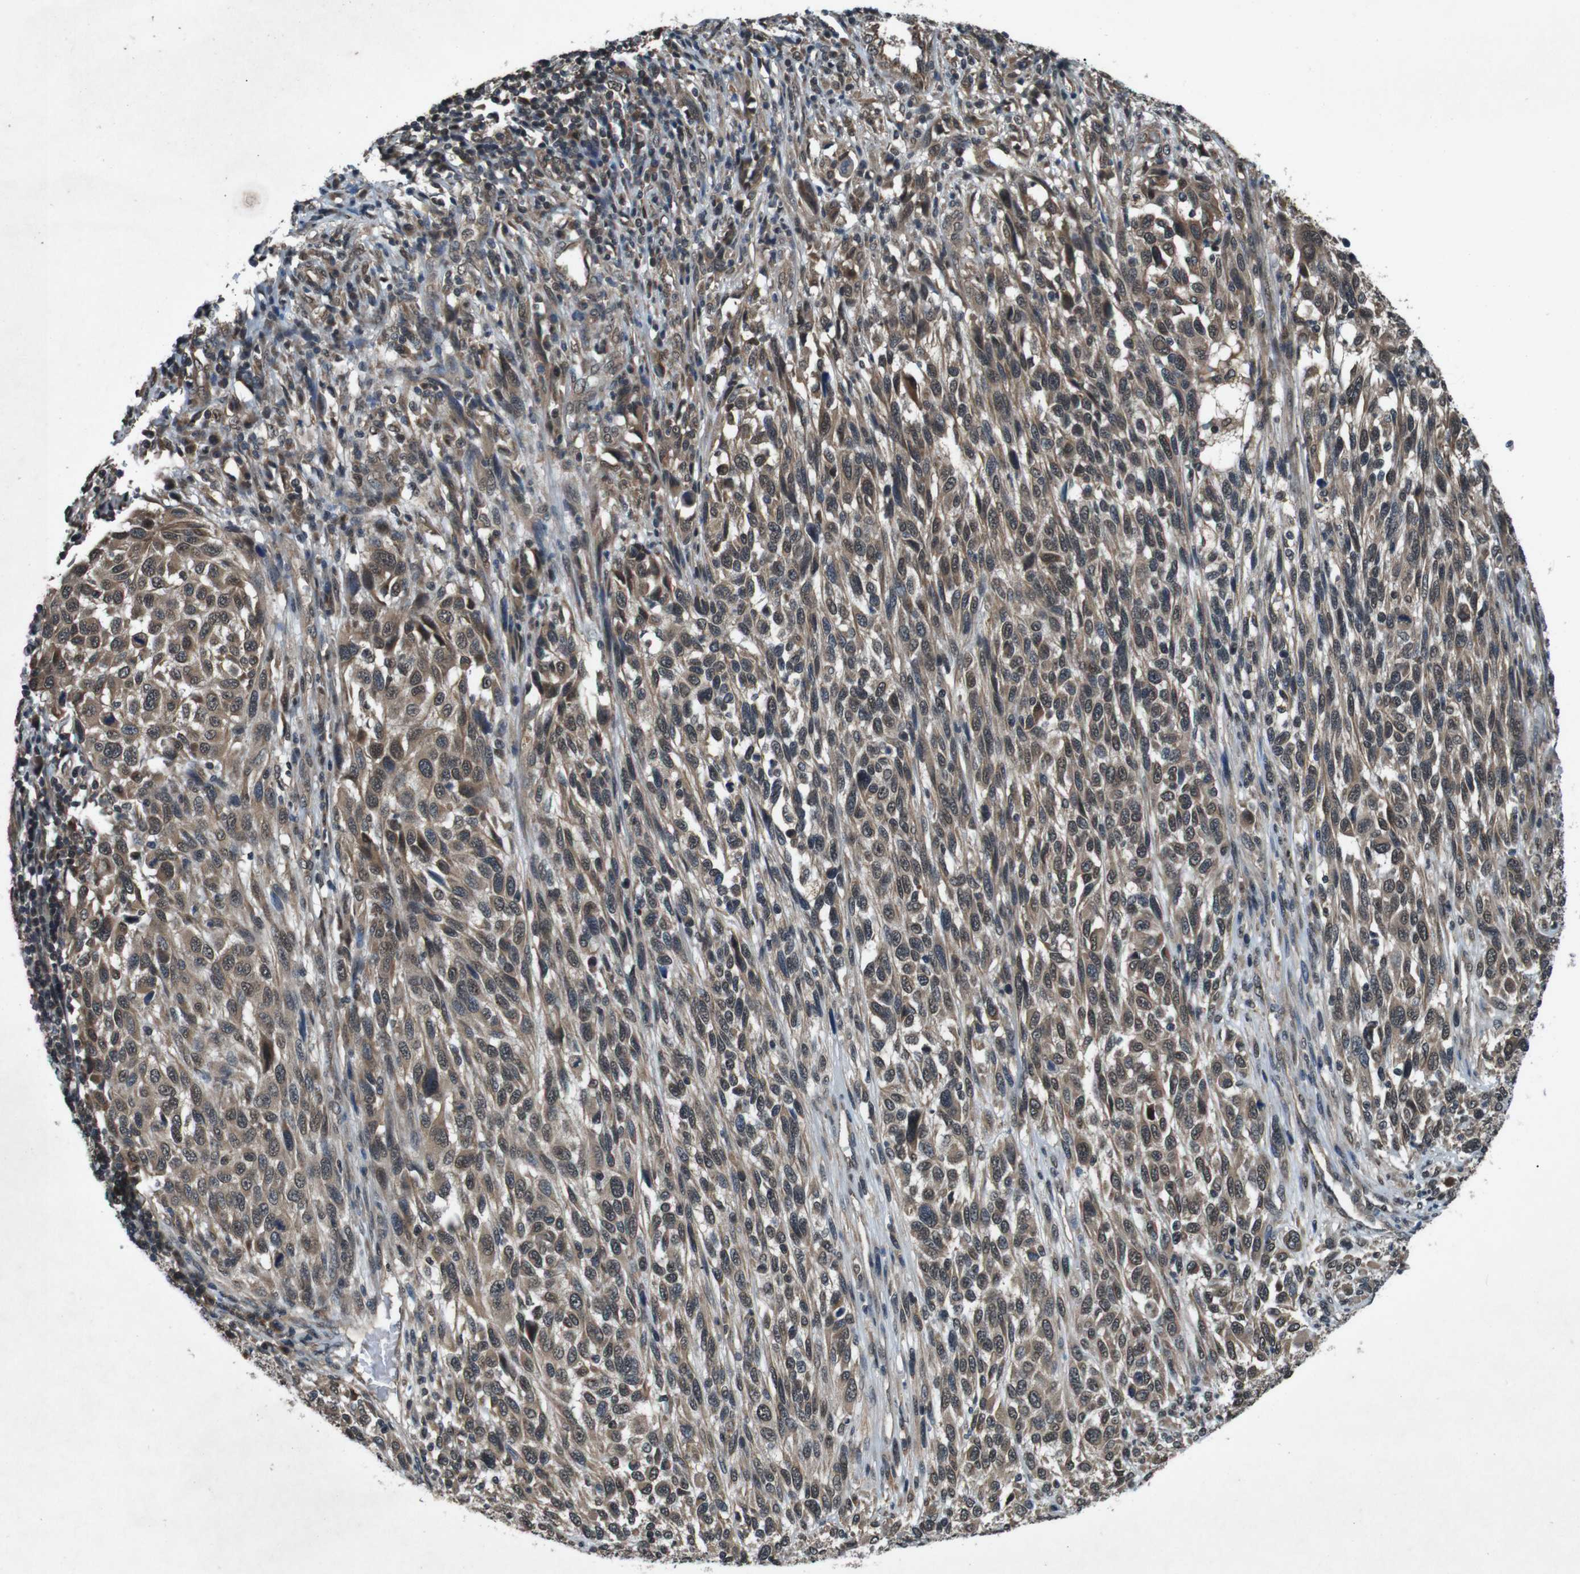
{"staining": {"intensity": "weak", "quantity": ">75%", "location": "cytoplasmic/membranous"}, "tissue": "melanoma", "cell_type": "Tumor cells", "image_type": "cancer", "snomed": [{"axis": "morphology", "description": "Malignant melanoma, Metastatic site"}, {"axis": "topography", "description": "Lymph node"}], "caption": "High-power microscopy captured an immunohistochemistry (IHC) micrograph of melanoma, revealing weak cytoplasmic/membranous expression in about >75% of tumor cells. Using DAB (3,3'-diaminobenzidine) (brown) and hematoxylin (blue) stains, captured at high magnification using brightfield microscopy.", "gene": "SOCS1", "patient": {"sex": "male", "age": 61}}